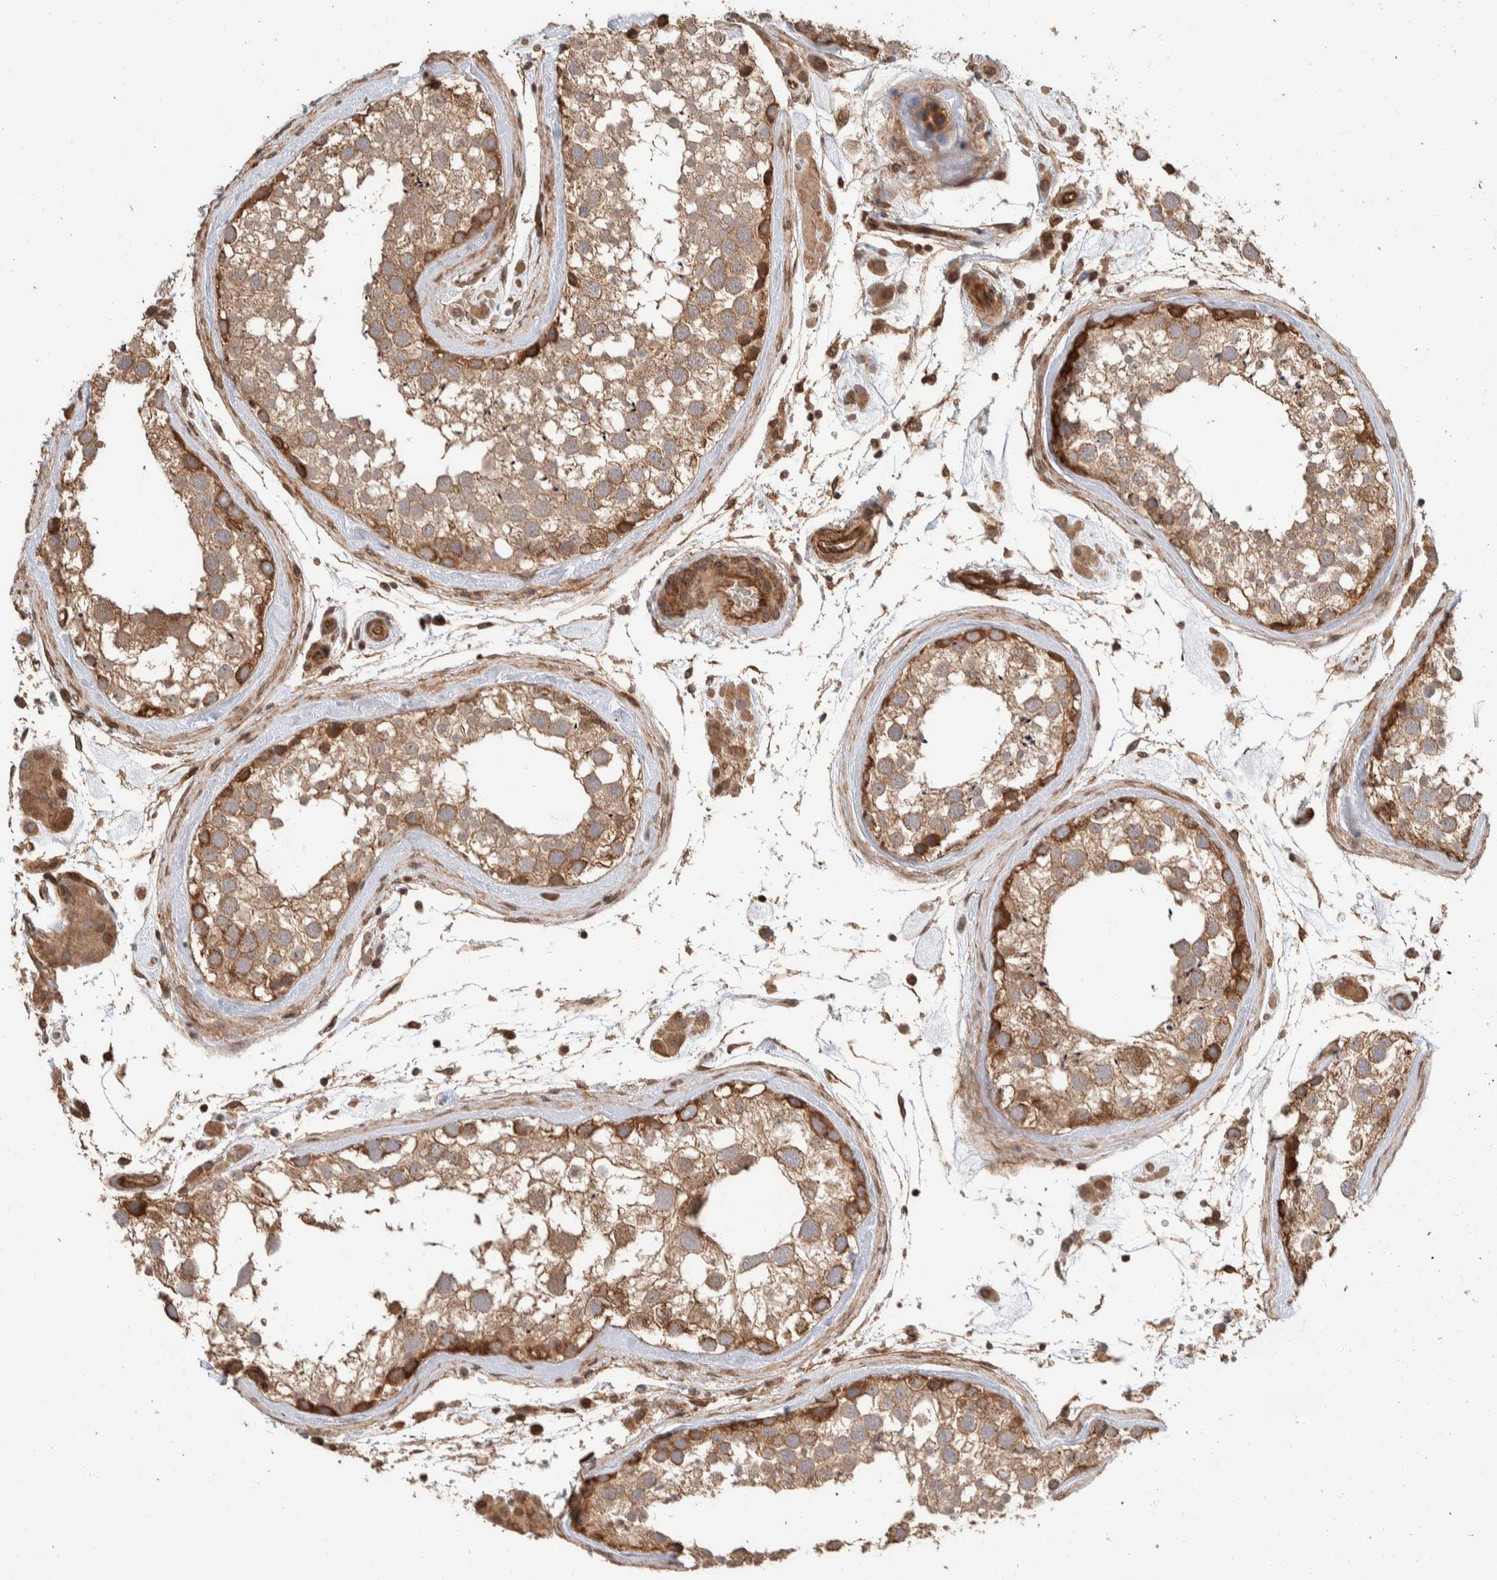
{"staining": {"intensity": "moderate", "quantity": ">75%", "location": "cytoplasmic/membranous"}, "tissue": "testis", "cell_type": "Cells in seminiferous ducts", "image_type": "normal", "snomed": [{"axis": "morphology", "description": "Normal tissue, NOS"}, {"axis": "topography", "description": "Testis"}], "caption": "A photomicrograph of testis stained for a protein reveals moderate cytoplasmic/membranous brown staining in cells in seminiferous ducts. (brown staining indicates protein expression, while blue staining denotes nuclei).", "gene": "ERC1", "patient": {"sex": "male", "age": 46}}